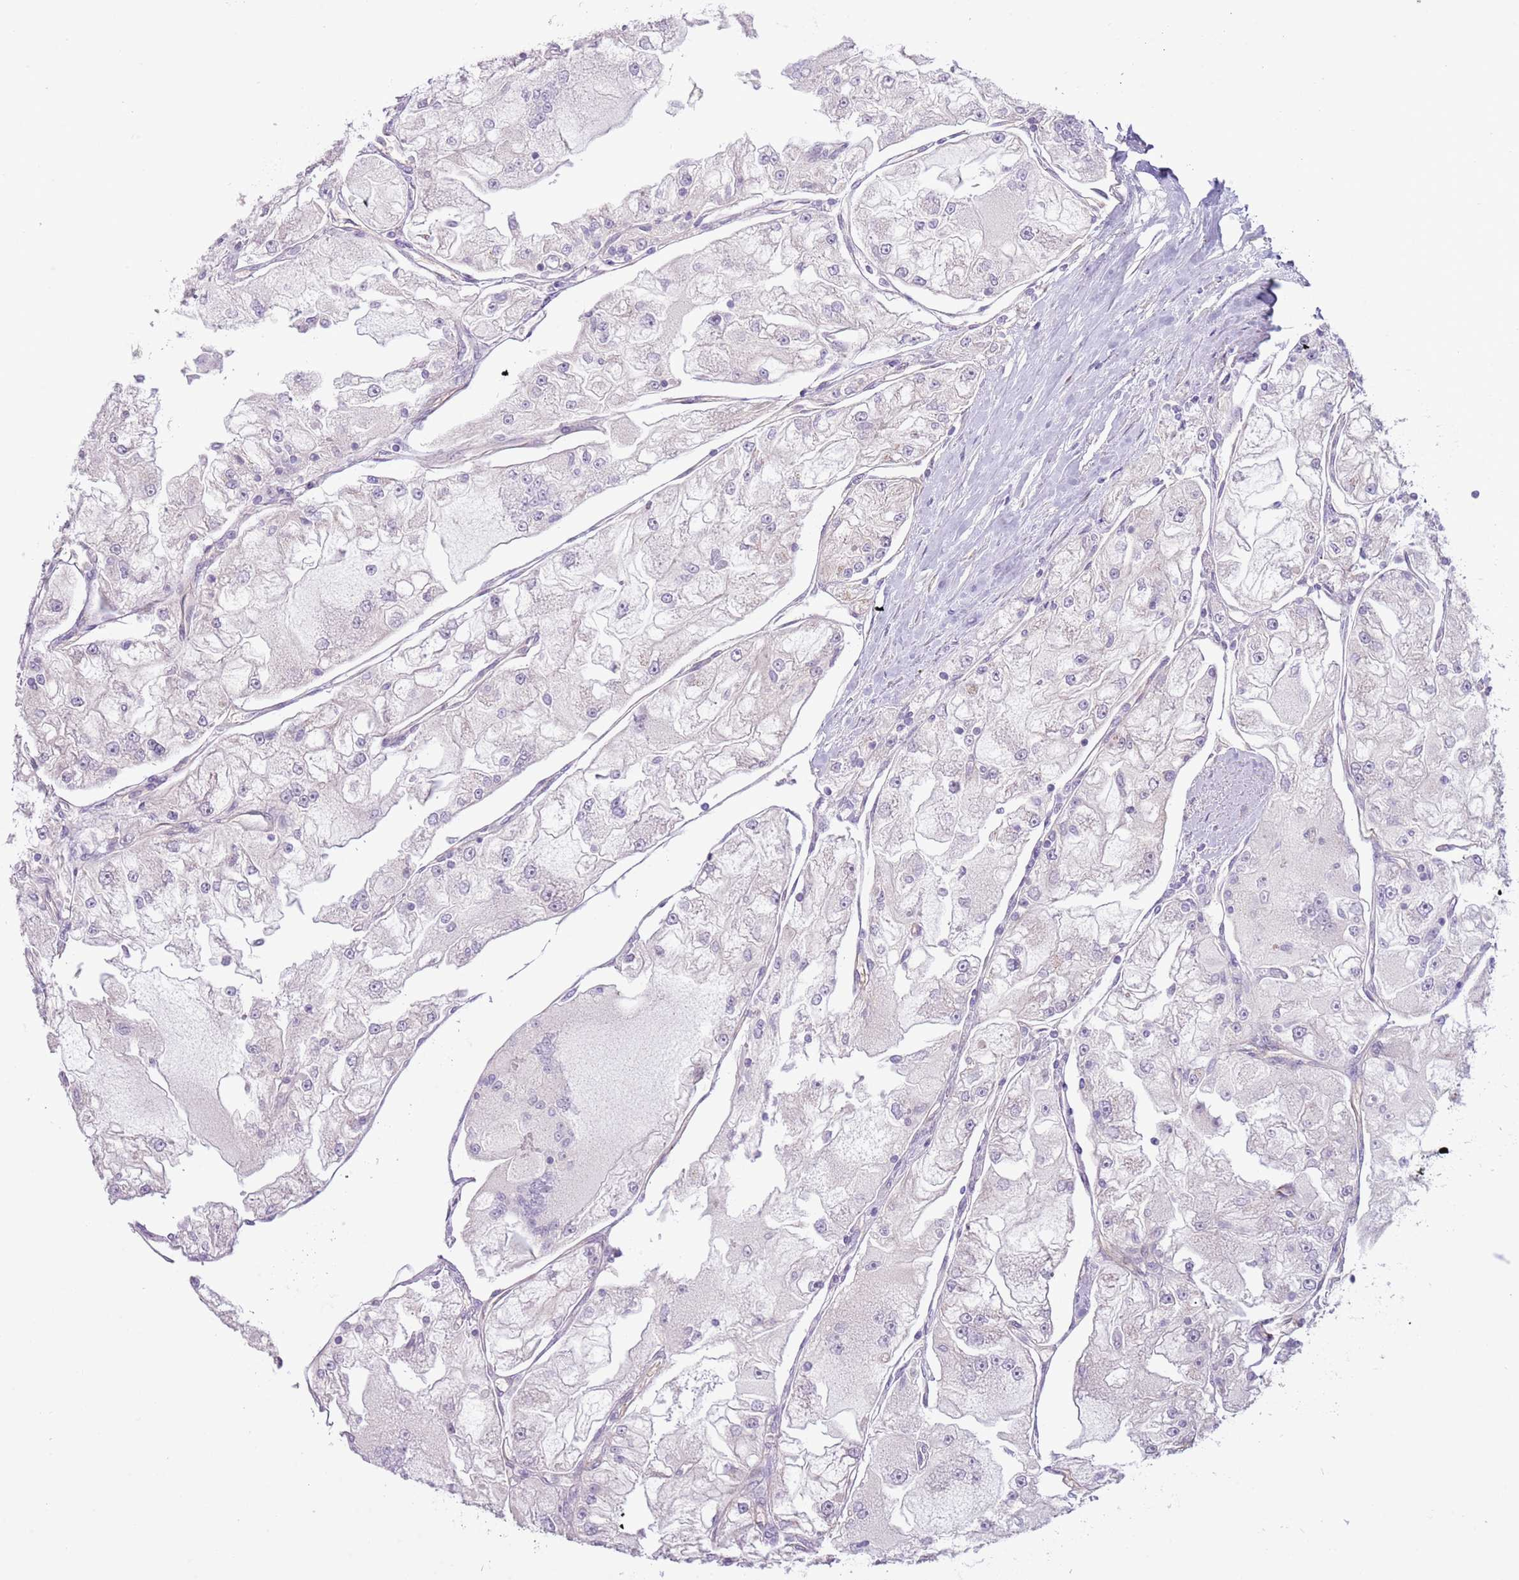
{"staining": {"intensity": "negative", "quantity": "none", "location": "none"}, "tissue": "renal cancer", "cell_type": "Tumor cells", "image_type": "cancer", "snomed": [{"axis": "morphology", "description": "Adenocarcinoma, NOS"}, {"axis": "topography", "description": "Kidney"}], "caption": "Immunohistochemical staining of adenocarcinoma (renal) demonstrates no significant expression in tumor cells. (DAB immunohistochemistry with hematoxylin counter stain).", "gene": "MRO", "patient": {"sex": "female", "age": 72}}